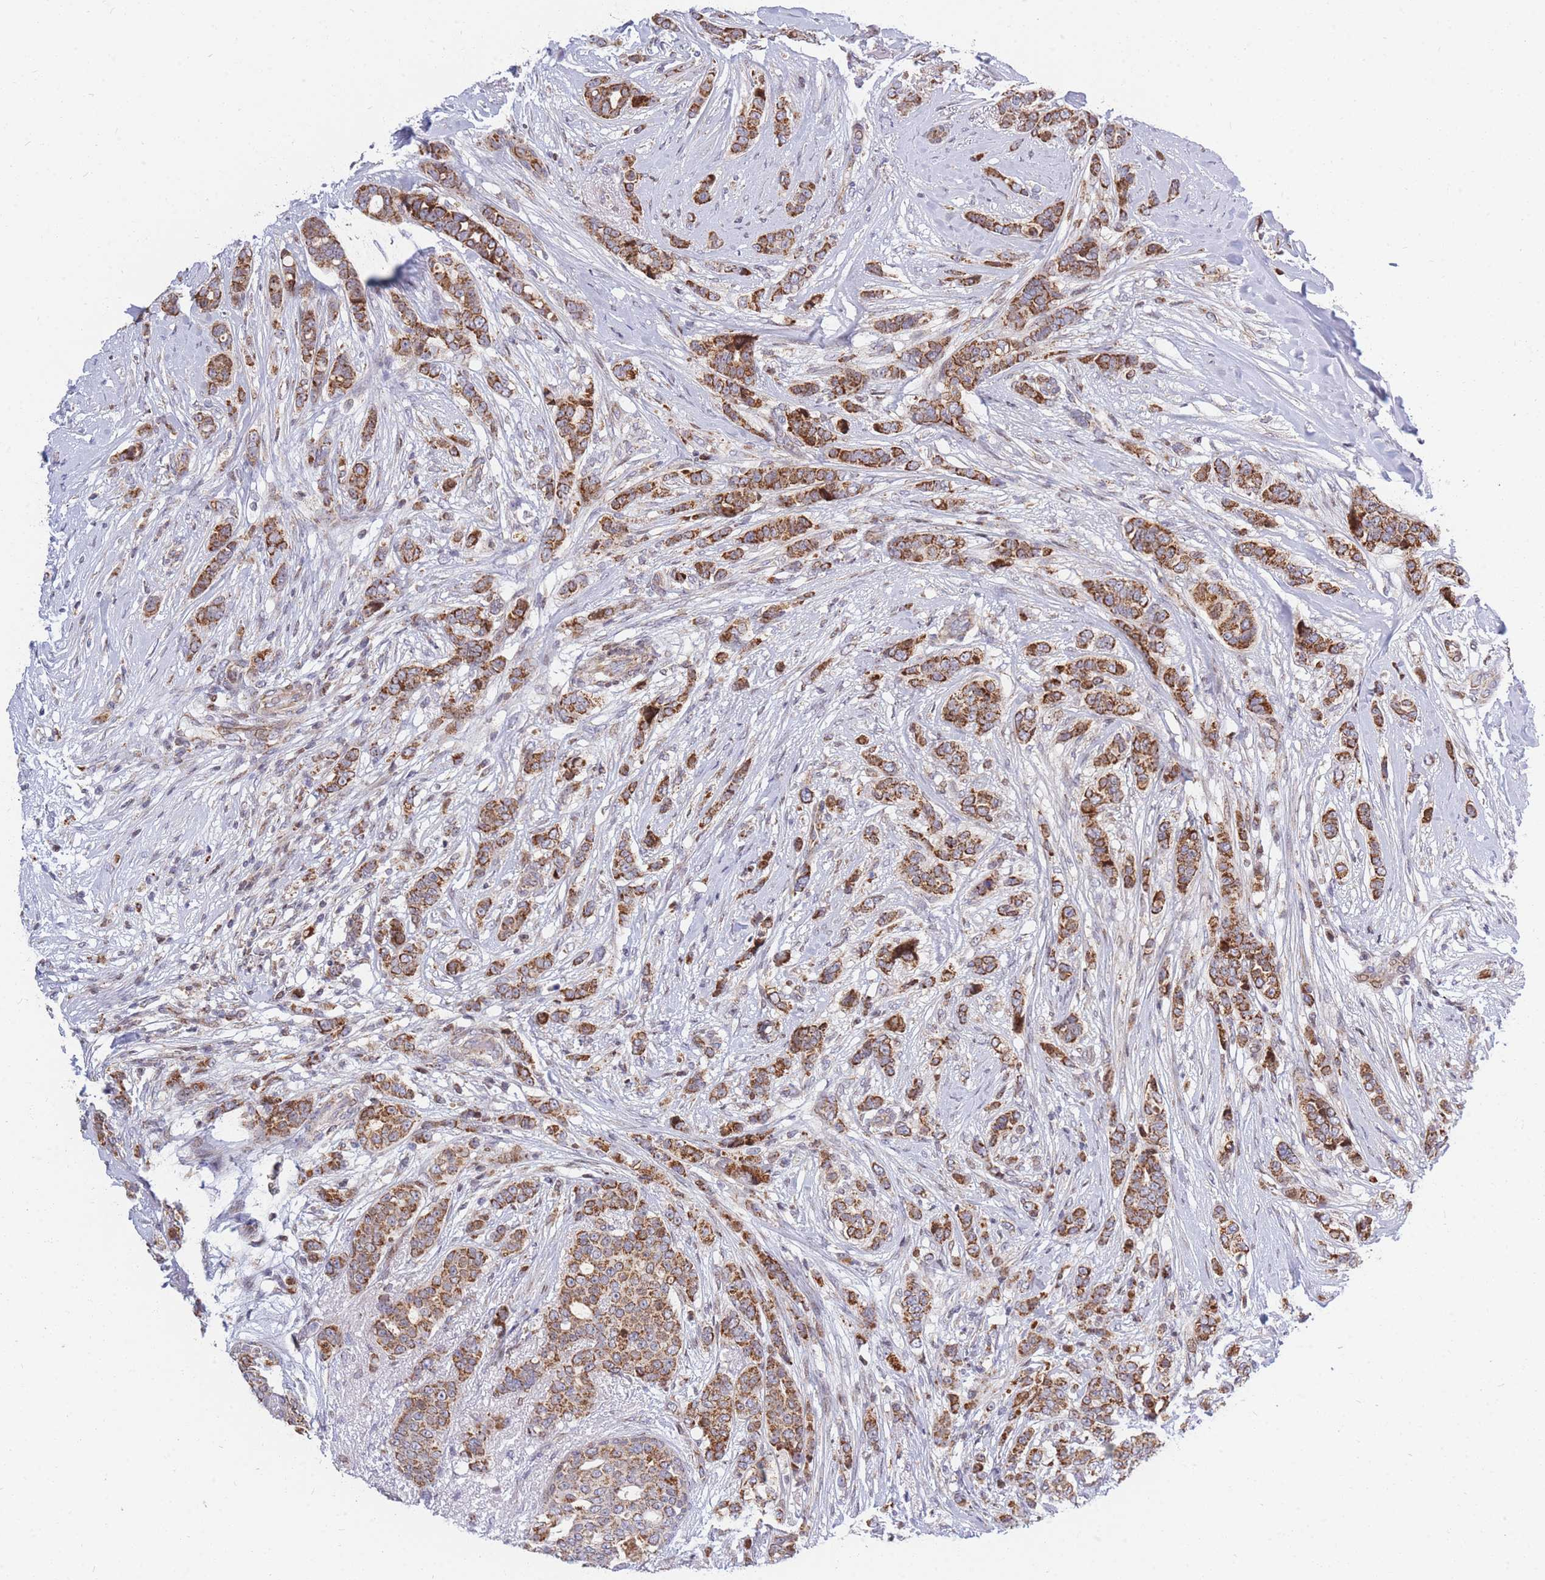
{"staining": {"intensity": "moderate", "quantity": ">75%", "location": "cytoplasmic/membranous"}, "tissue": "breast cancer", "cell_type": "Tumor cells", "image_type": "cancer", "snomed": [{"axis": "morphology", "description": "Lobular carcinoma"}, {"axis": "topography", "description": "Breast"}], "caption": "This micrograph demonstrates breast cancer stained with immunohistochemistry to label a protein in brown. The cytoplasmic/membranous of tumor cells show moderate positivity for the protein. Nuclei are counter-stained blue.", "gene": "MOB4", "patient": {"sex": "female", "age": 51}}